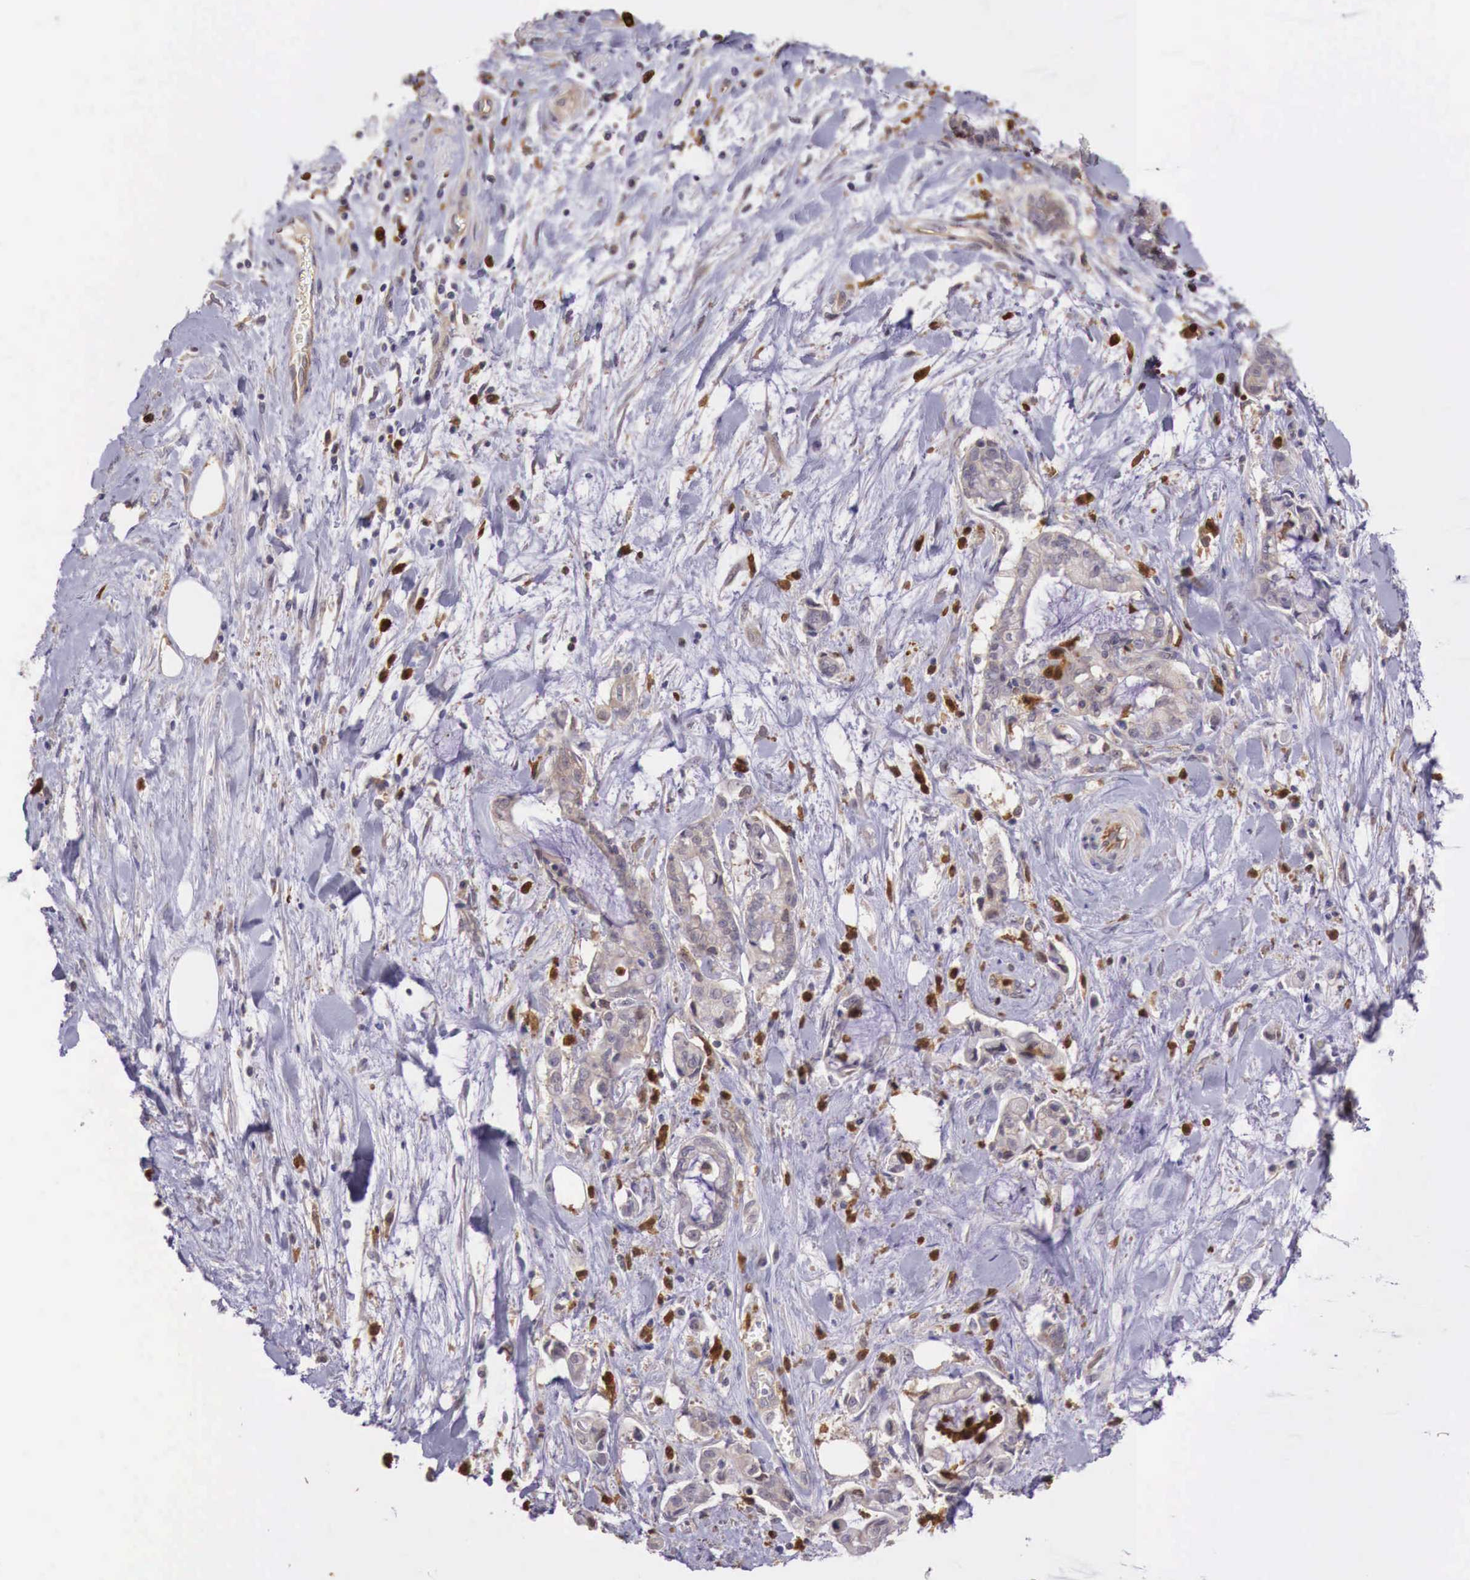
{"staining": {"intensity": "weak", "quantity": ">75%", "location": "cytoplasmic/membranous"}, "tissue": "liver cancer", "cell_type": "Tumor cells", "image_type": "cancer", "snomed": [{"axis": "morphology", "description": "Cholangiocarcinoma"}, {"axis": "topography", "description": "Liver"}], "caption": "Protein staining by IHC reveals weak cytoplasmic/membranous expression in about >75% of tumor cells in liver cholangiocarcinoma. (DAB IHC, brown staining for protein, blue staining for nuclei).", "gene": "GAB2", "patient": {"sex": "male", "age": 57}}